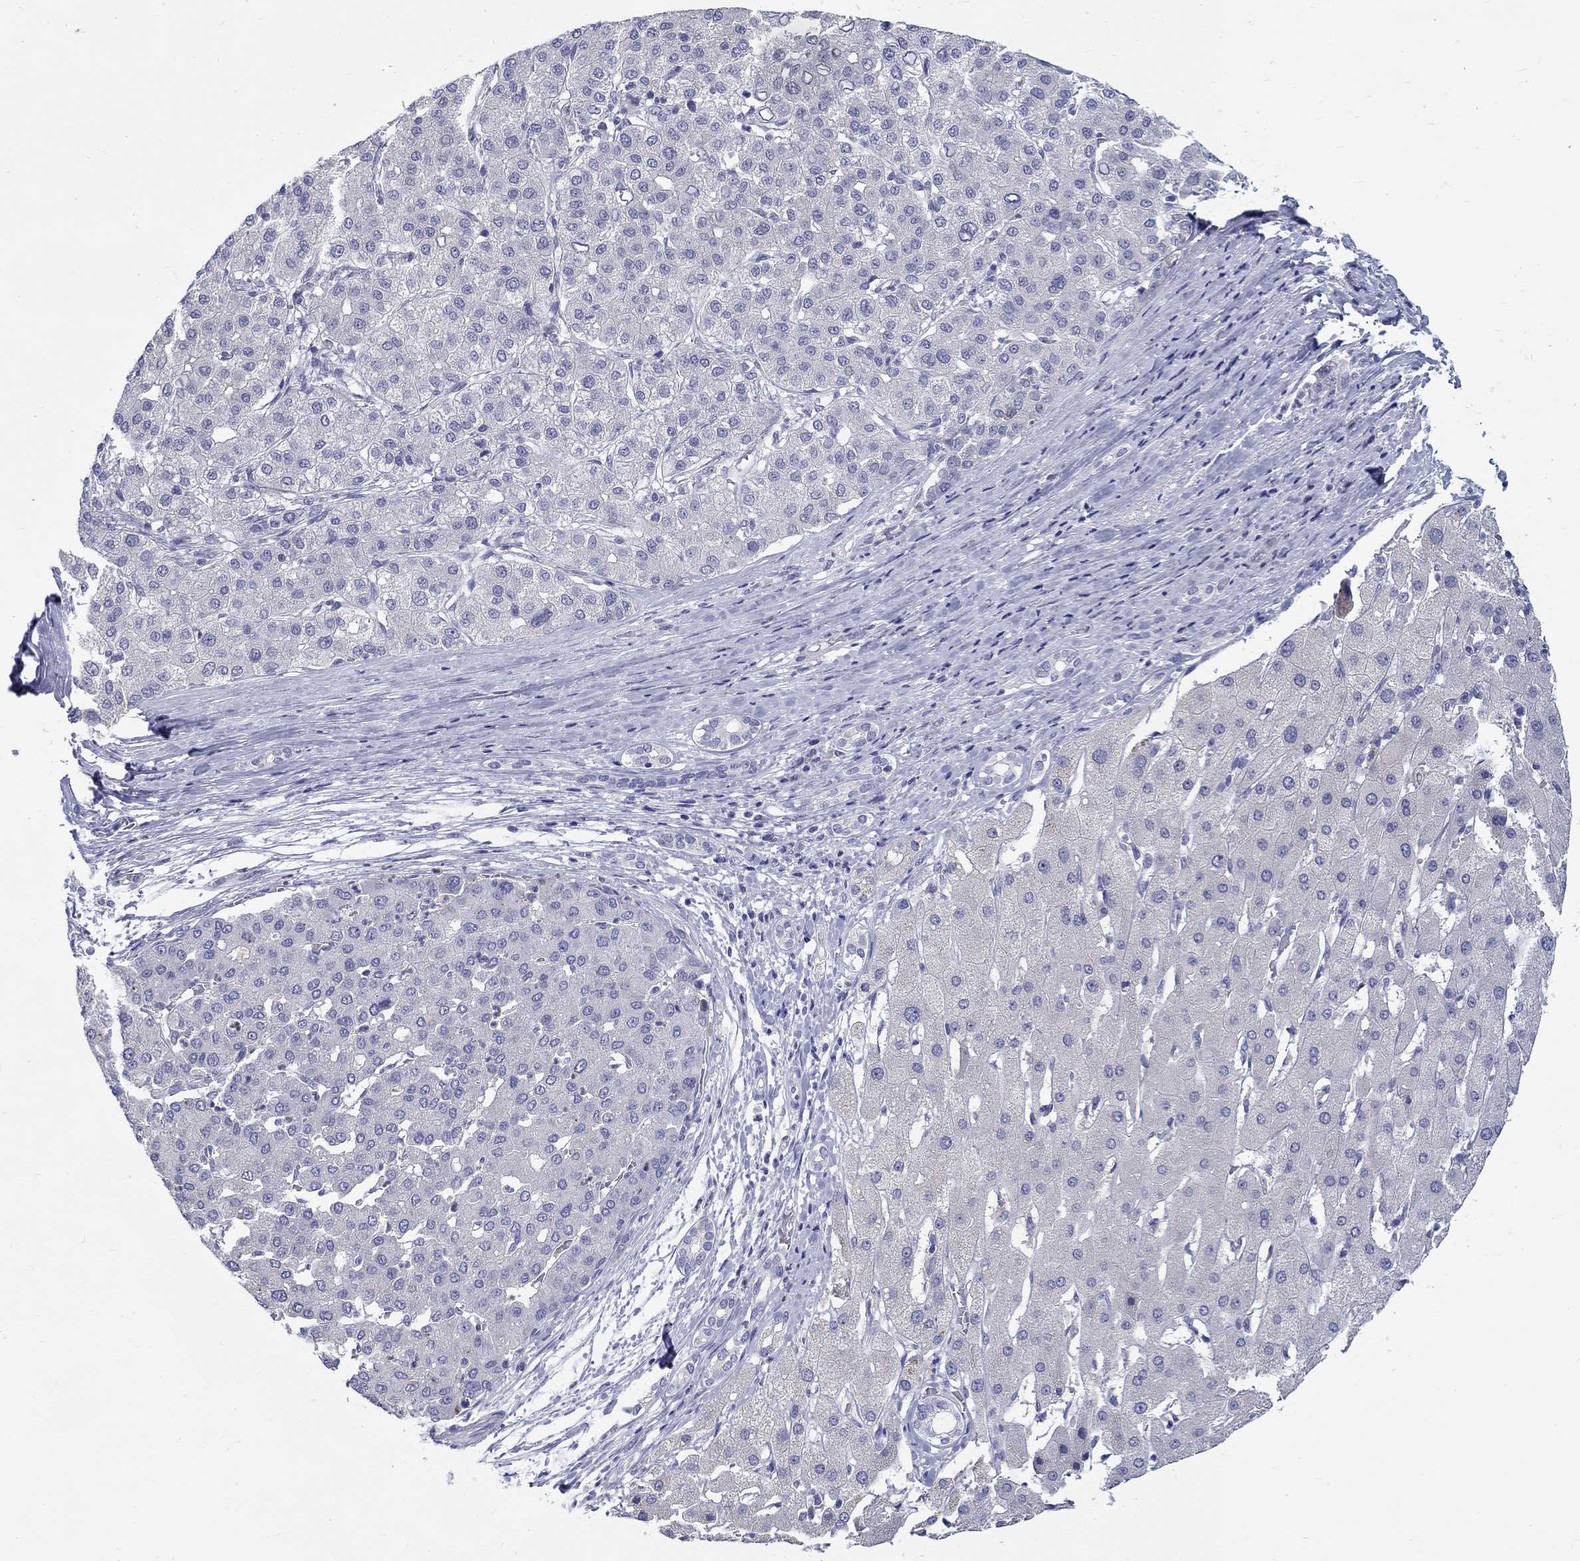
{"staining": {"intensity": "negative", "quantity": "none", "location": "none"}, "tissue": "liver cancer", "cell_type": "Tumor cells", "image_type": "cancer", "snomed": [{"axis": "morphology", "description": "Carcinoma, Hepatocellular, NOS"}, {"axis": "topography", "description": "Liver"}], "caption": "Protein analysis of hepatocellular carcinoma (liver) reveals no significant positivity in tumor cells.", "gene": "ABCA4", "patient": {"sex": "male", "age": 65}}